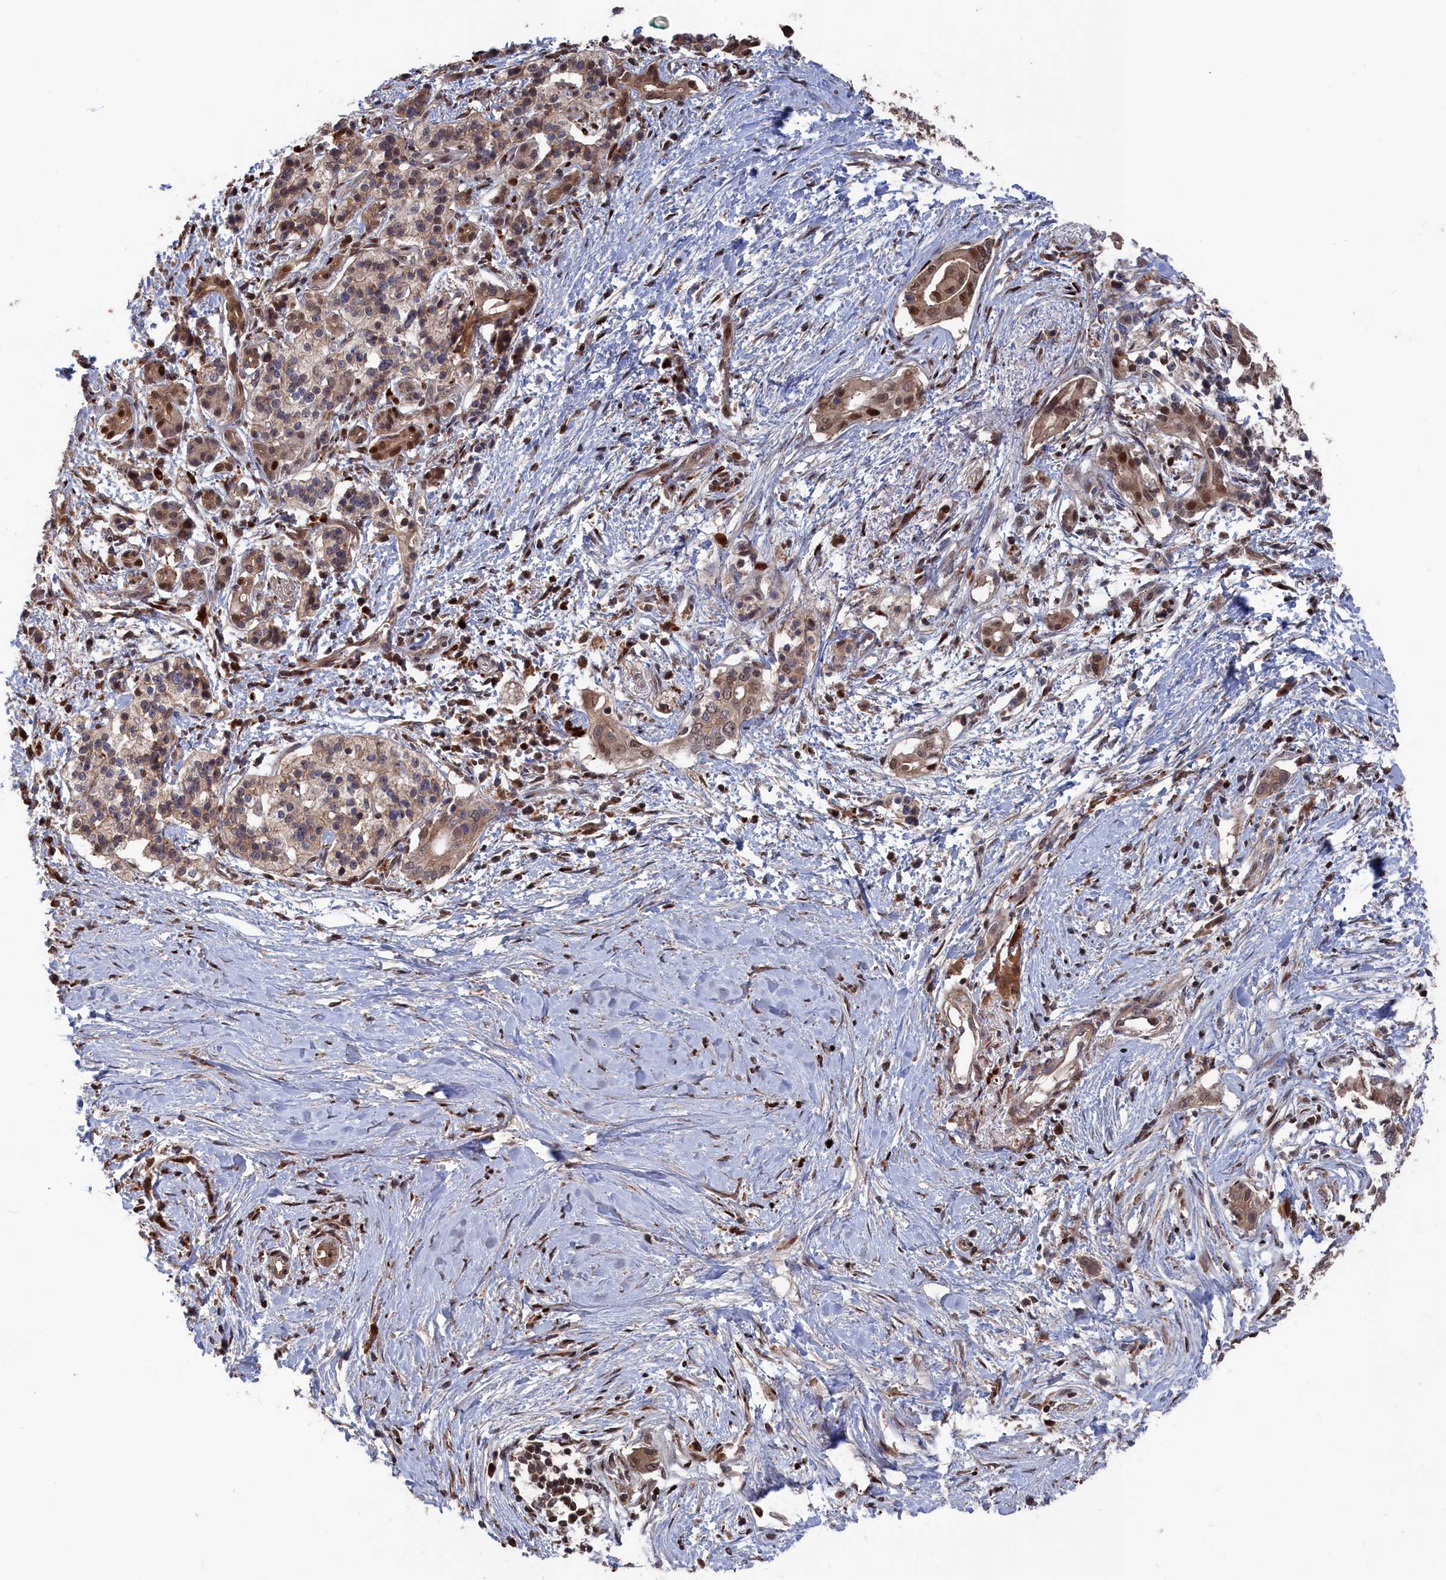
{"staining": {"intensity": "moderate", "quantity": ">75%", "location": "cytoplasmic/membranous,nuclear"}, "tissue": "pancreatic cancer", "cell_type": "Tumor cells", "image_type": "cancer", "snomed": [{"axis": "morphology", "description": "Normal tissue, NOS"}, {"axis": "morphology", "description": "Adenocarcinoma, NOS"}, {"axis": "topography", "description": "Pancreas"}, {"axis": "topography", "description": "Peripheral nerve tissue"}], "caption": "A micrograph of pancreatic cancer stained for a protein reveals moderate cytoplasmic/membranous and nuclear brown staining in tumor cells. Using DAB (brown) and hematoxylin (blue) stains, captured at high magnification using brightfield microscopy.", "gene": "PLA2G15", "patient": {"sex": "male", "age": 59}}